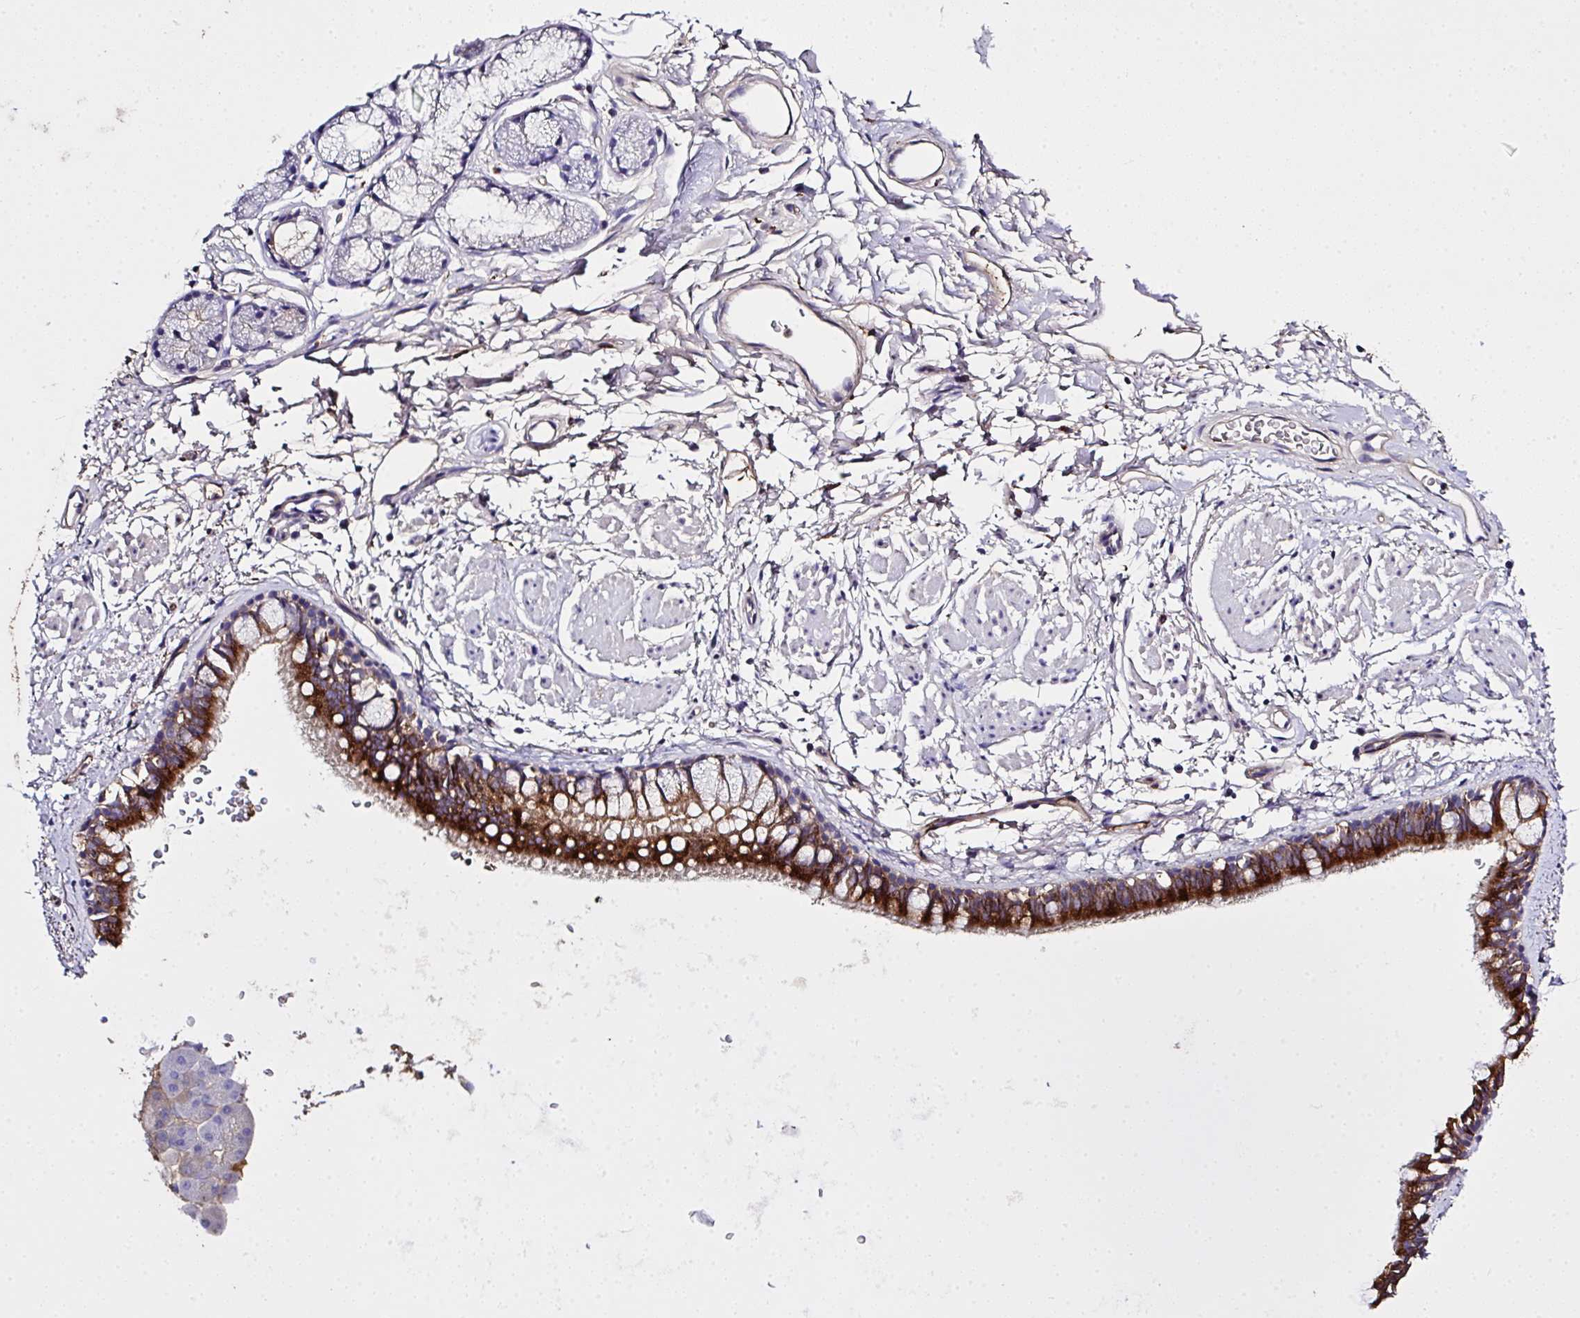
{"staining": {"intensity": "strong", "quantity": ">75%", "location": "cytoplasmic/membranous"}, "tissue": "bronchus", "cell_type": "Respiratory epithelial cells", "image_type": "normal", "snomed": [{"axis": "morphology", "description": "Normal tissue, NOS"}, {"axis": "topography", "description": "Lymph node"}, {"axis": "topography", "description": "Cartilage tissue"}, {"axis": "topography", "description": "Bronchus"}], "caption": "Brown immunohistochemical staining in normal human bronchus reveals strong cytoplasmic/membranous positivity in about >75% of respiratory epithelial cells.", "gene": "ZNF813", "patient": {"sex": "female", "age": 70}}